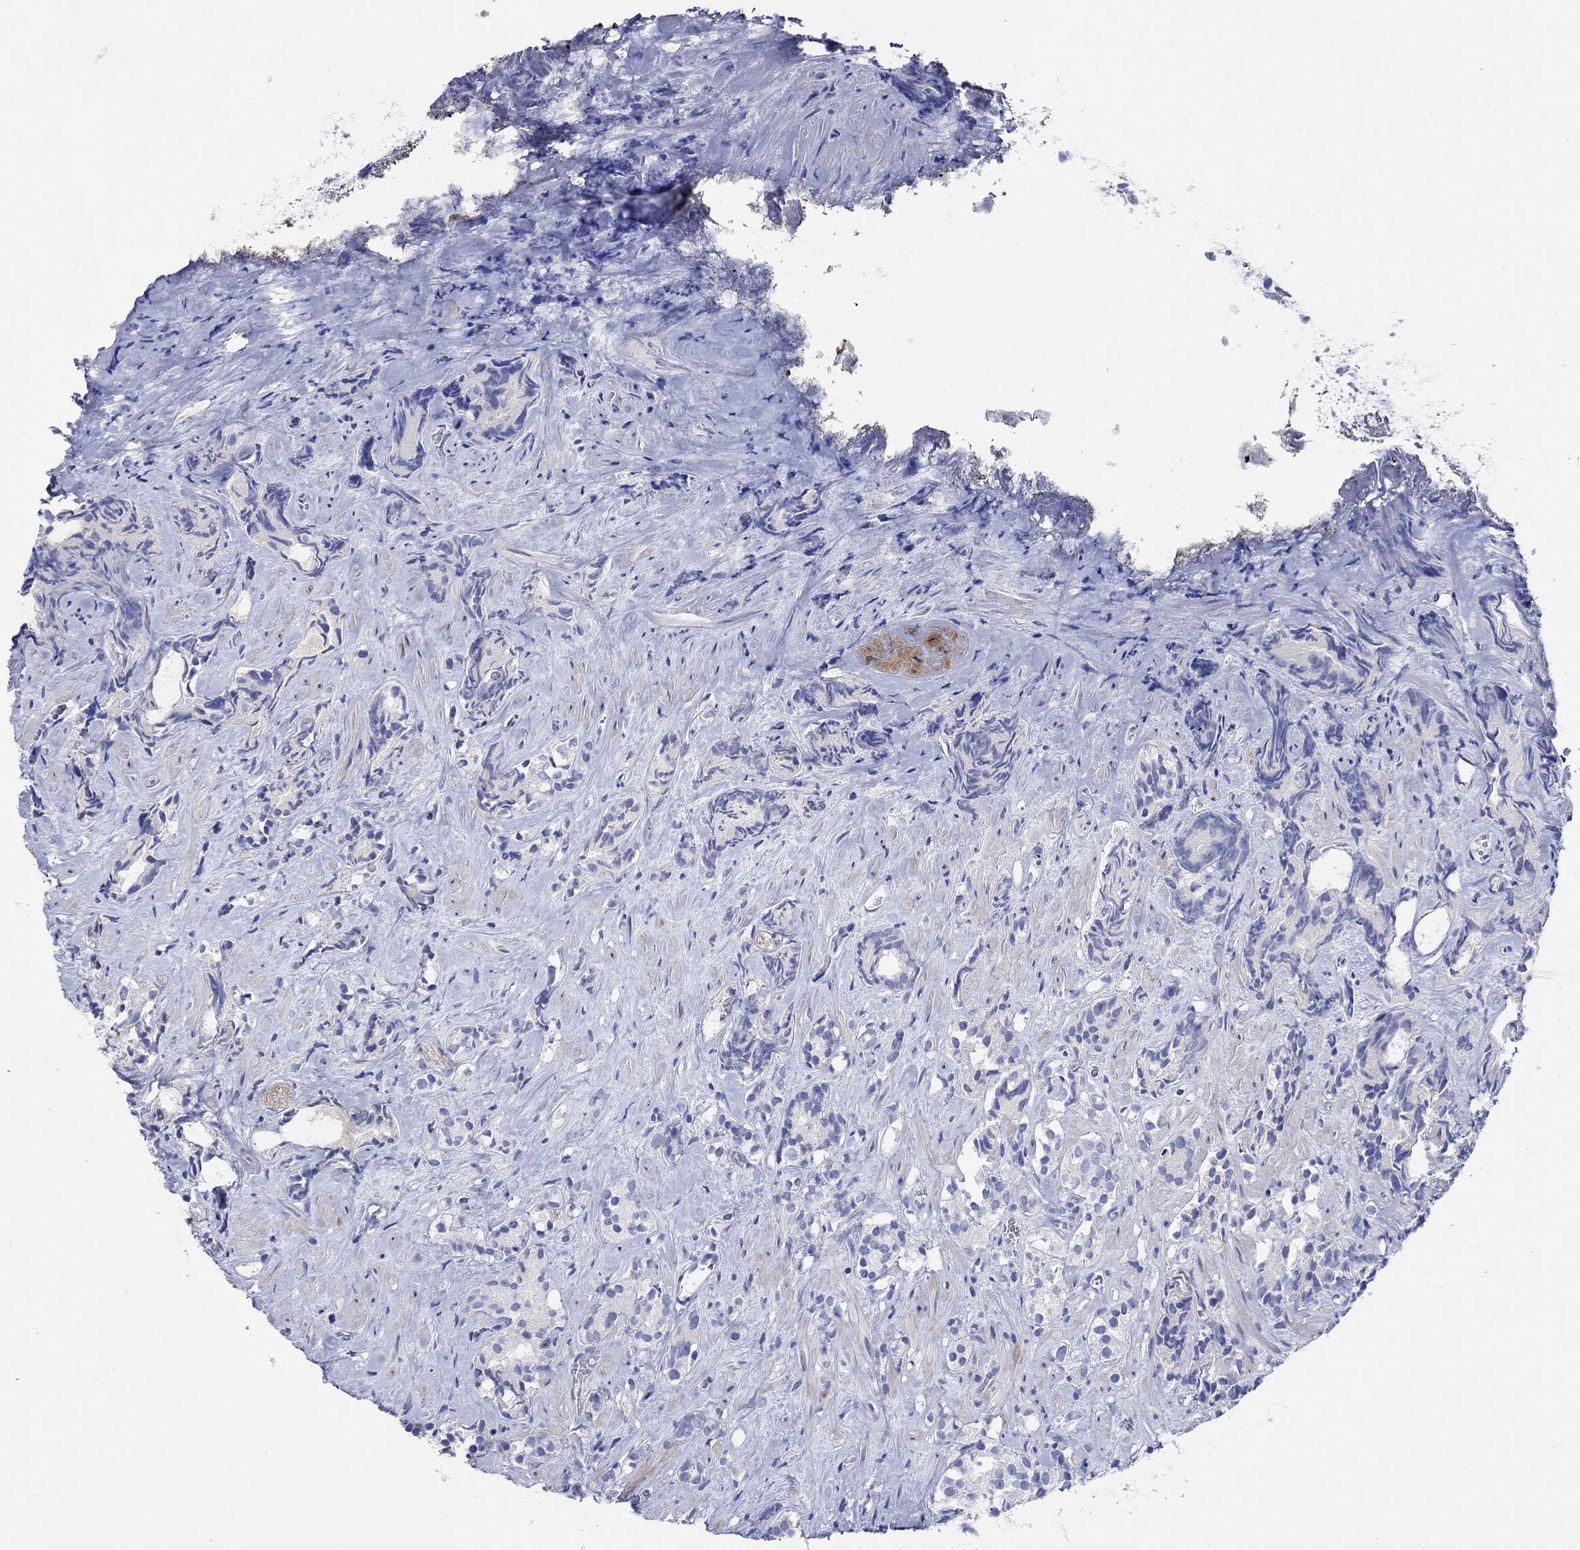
{"staining": {"intensity": "negative", "quantity": "none", "location": "none"}, "tissue": "prostate cancer", "cell_type": "Tumor cells", "image_type": "cancer", "snomed": [{"axis": "morphology", "description": "Adenocarcinoma, High grade"}, {"axis": "topography", "description": "Prostate"}], "caption": "Tumor cells show no significant protein expression in prostate high-grade adenocarcinoma.", "gene": "SHISA4", "patient": {"sex": "male", "age": 90}}